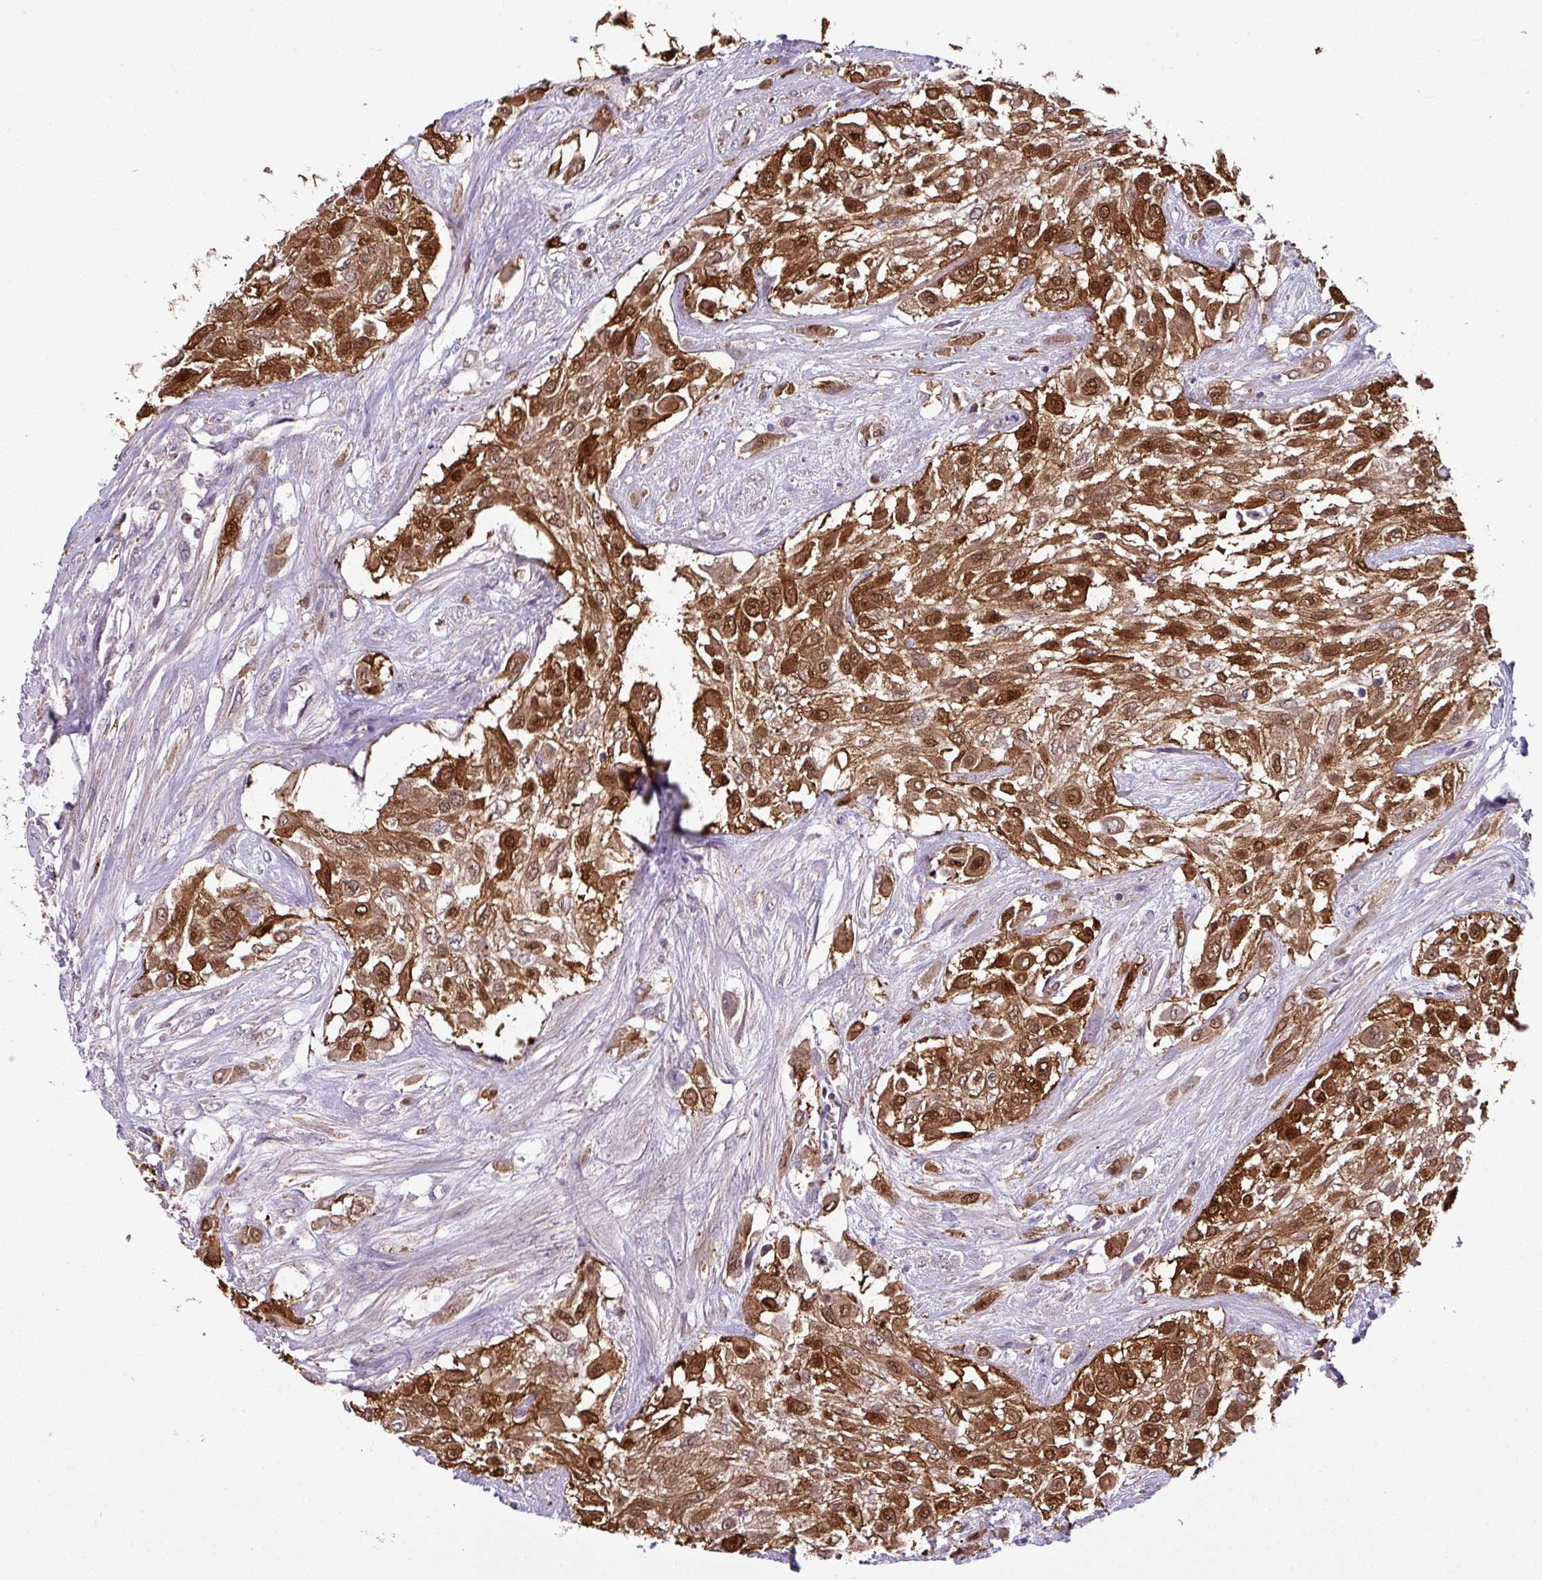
{"staining": {"intensity": "strong", "quantity": ">75%", "location": "cytoplasmic/membranous"}, "tissue": "urothelial cancer", "cell_type": "Tumor cells", "image_type": "cancer", "snomed": [{"axis": "morphology", "description": "Urothelial carcinoma, High grade"}, {"axis": "topography", "description": "Urinary bladder"}], "caption": "Protein expression analysis of human high-grade urothelial carcinoma reveals strong cytoplasmic/membranous expression in about >75% of tumor cells.", "gene": "SLC23A2", "patient": {"sex": "male", "age": 57}}